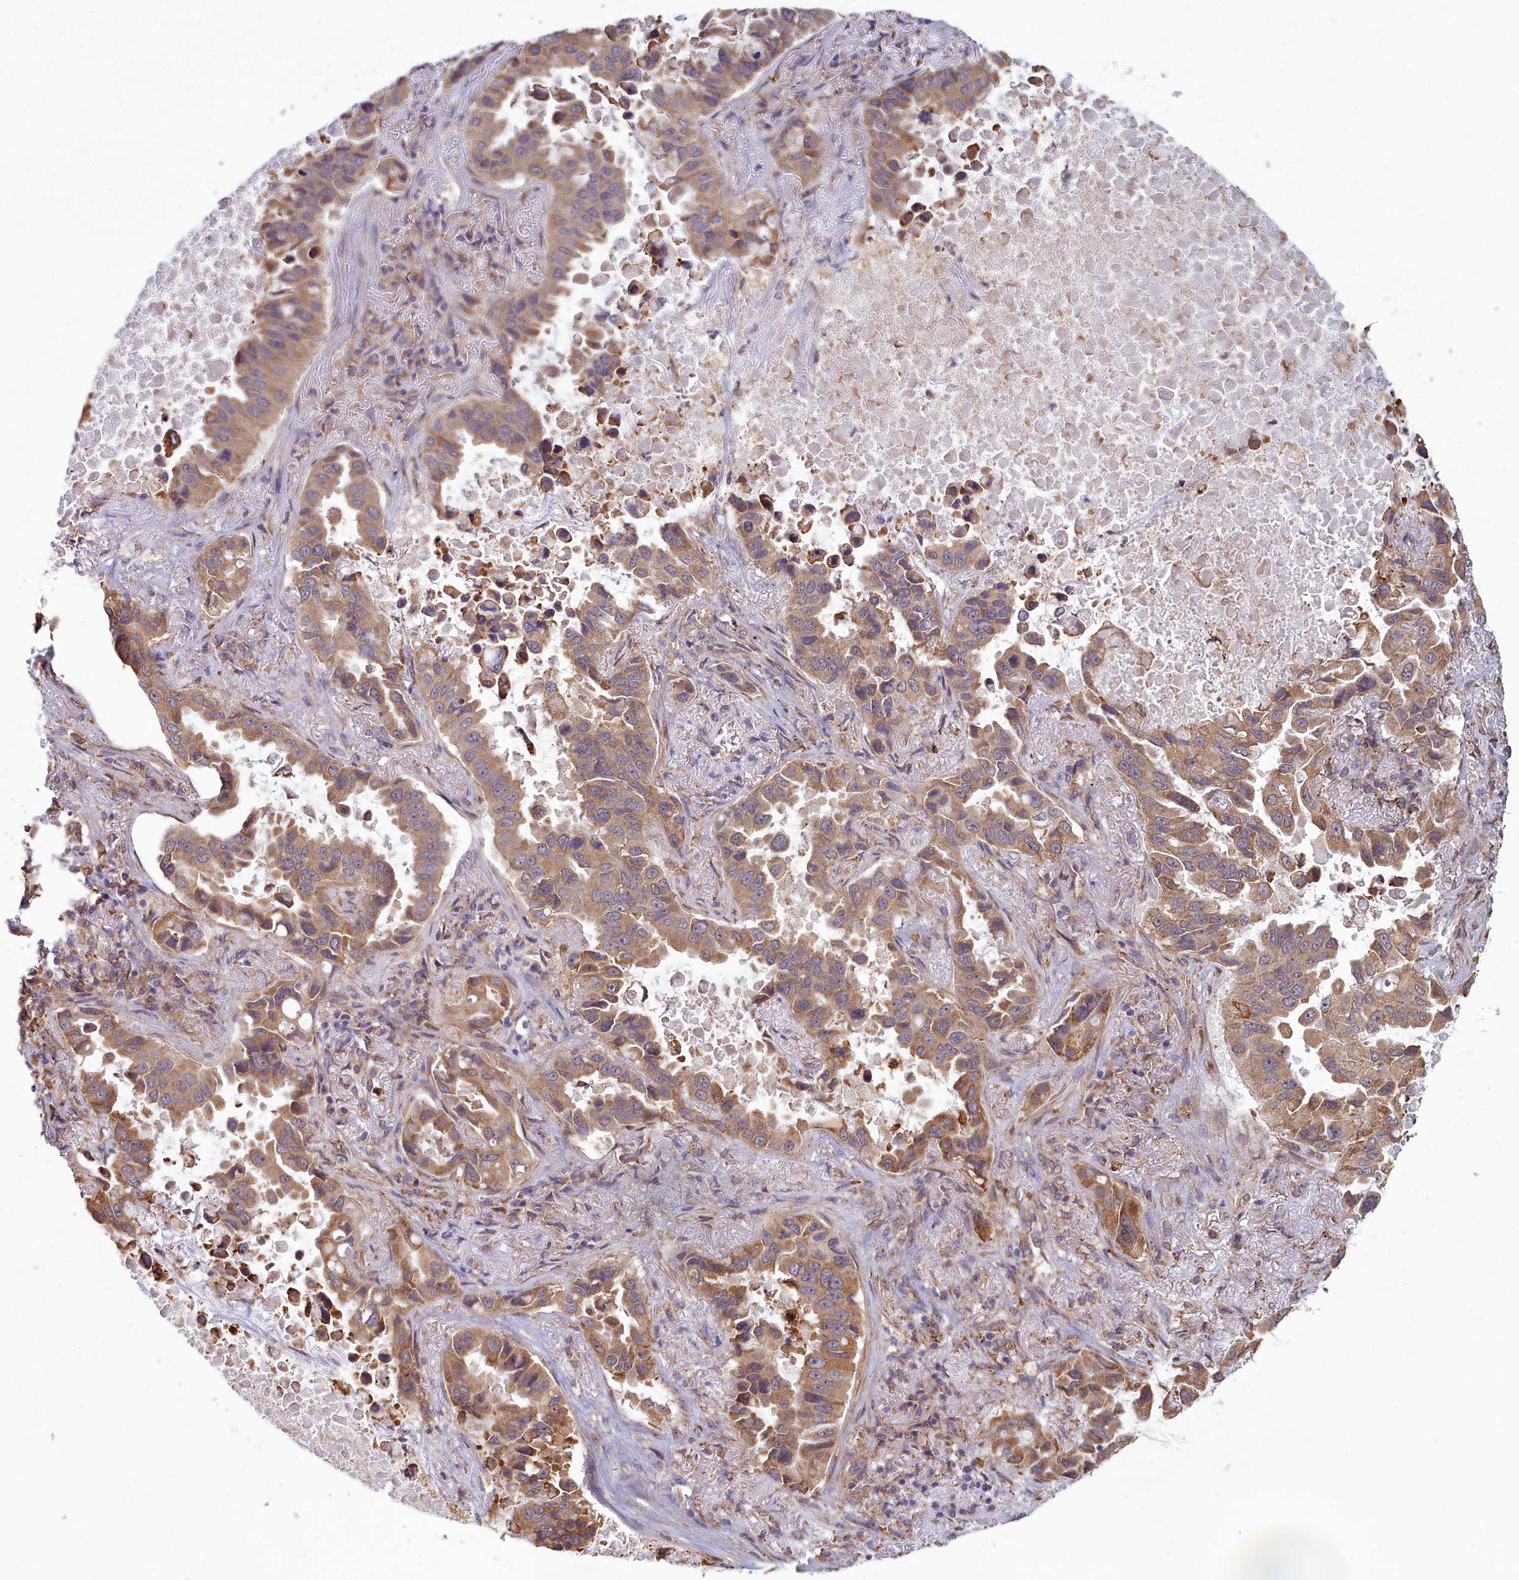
{"staining": {"intensity": "moderate", "quantity": ">75%", "location": "cytoplasmic/membranous"}, "tissue": "lung cancer", "cell_type": "Tumor cells", "image_type": "cancer", "snomed": [{"axis": "morphology", "description": "Adenocarcinoma, NOS"}, {"axis": "topography", "description": "Lung"}], "caption": "This is a micrograph of immunohistochemistry (IHC) staining of adenocarcinoma (lung), which shows moderate positivity in the cytoplasmic/membranous of tumor cells.", "gene": "MAK16", "patient": {"sex": "male", "age": 64}}